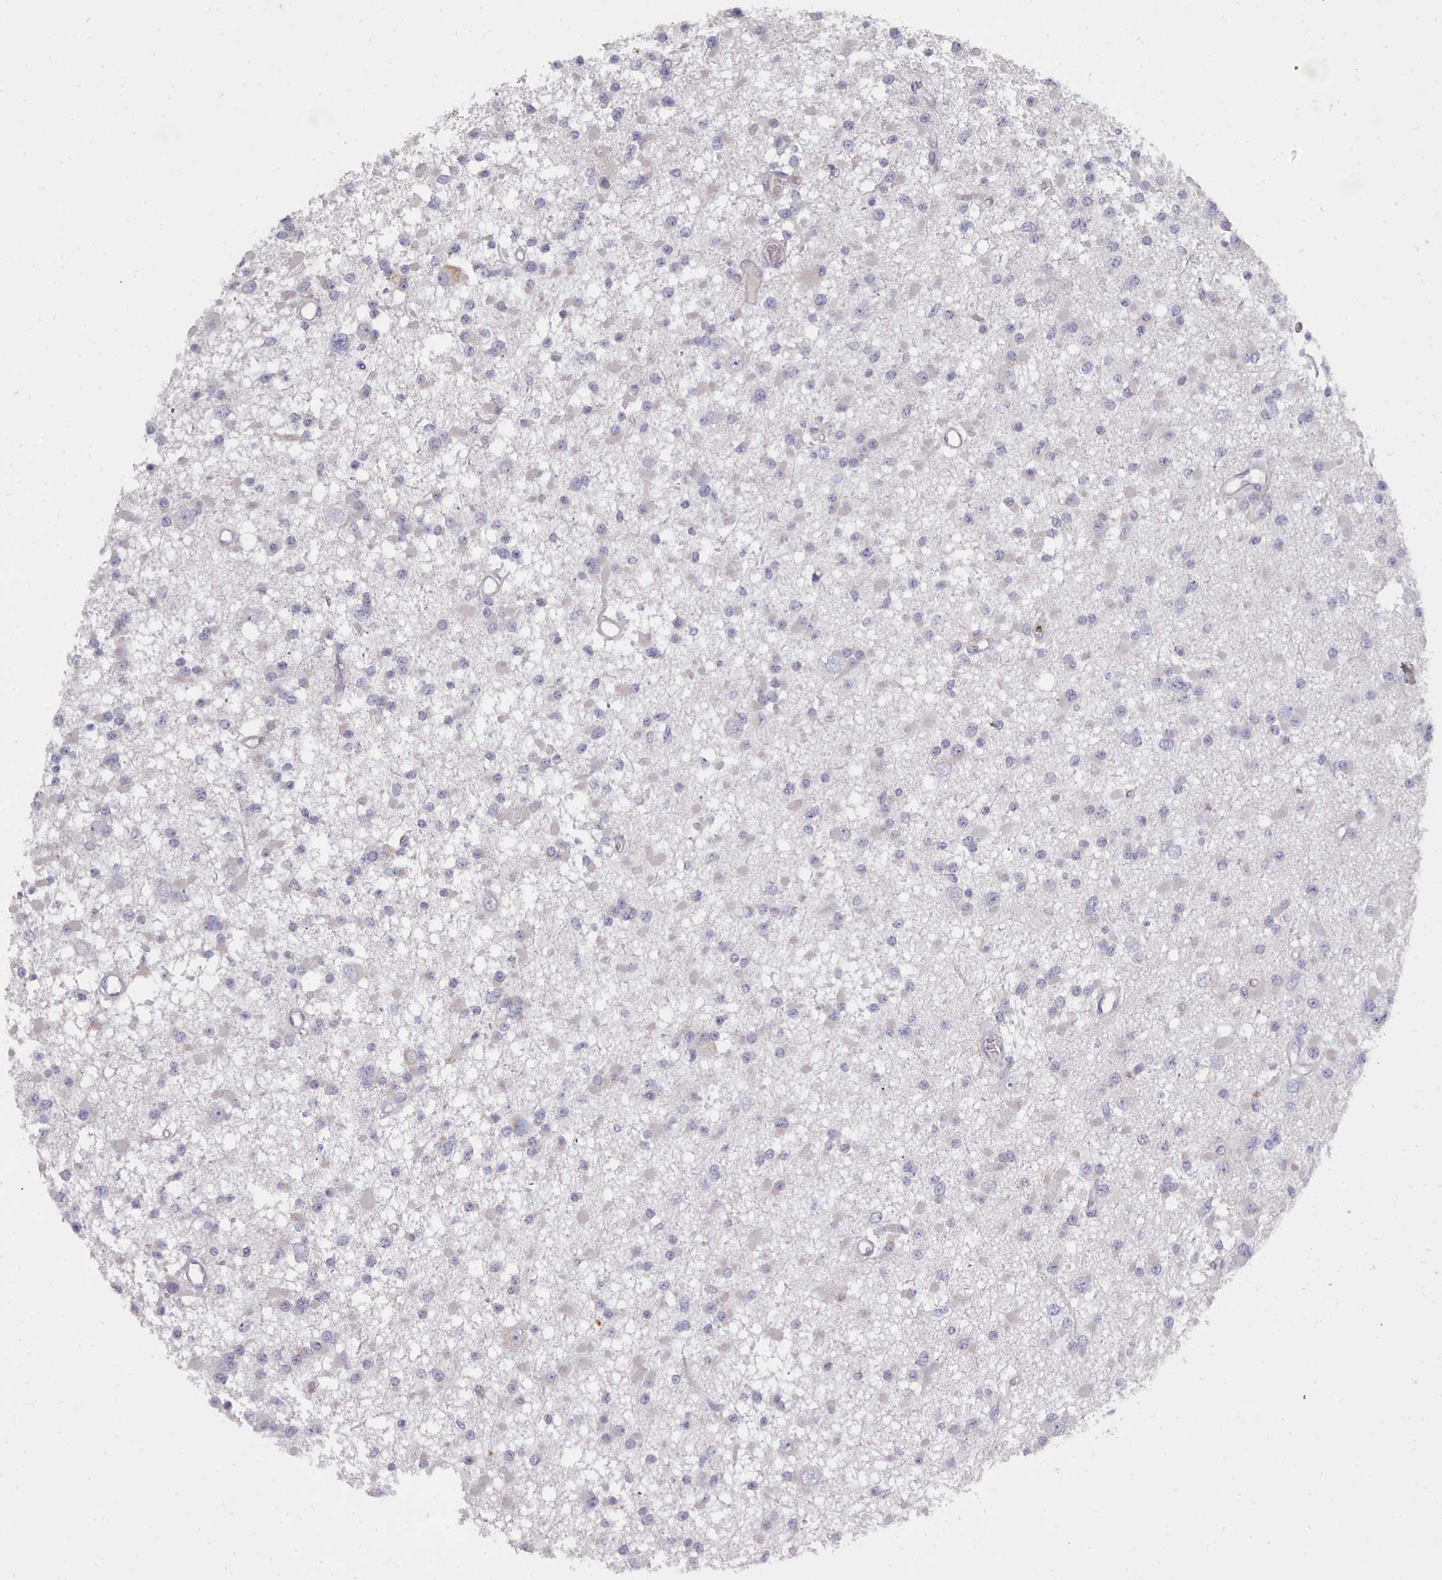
{"staining": {"intensity": "negative", "quantity": "none", "location": "none"}, "tissue": "glioma", "cell_type": "Tumor cells", "image_type": "cancer", "snomed": [{"axis": "morphology", "description": "Glioma, malignant, Low grade"}, {"axis": "topography", "description": "Brain"}], "caption": "The image shows no staining of tumor cells in malignant low-grade glioma.", "gene": "ACKR3", "patient": {"sex": "female", "age": 22}}